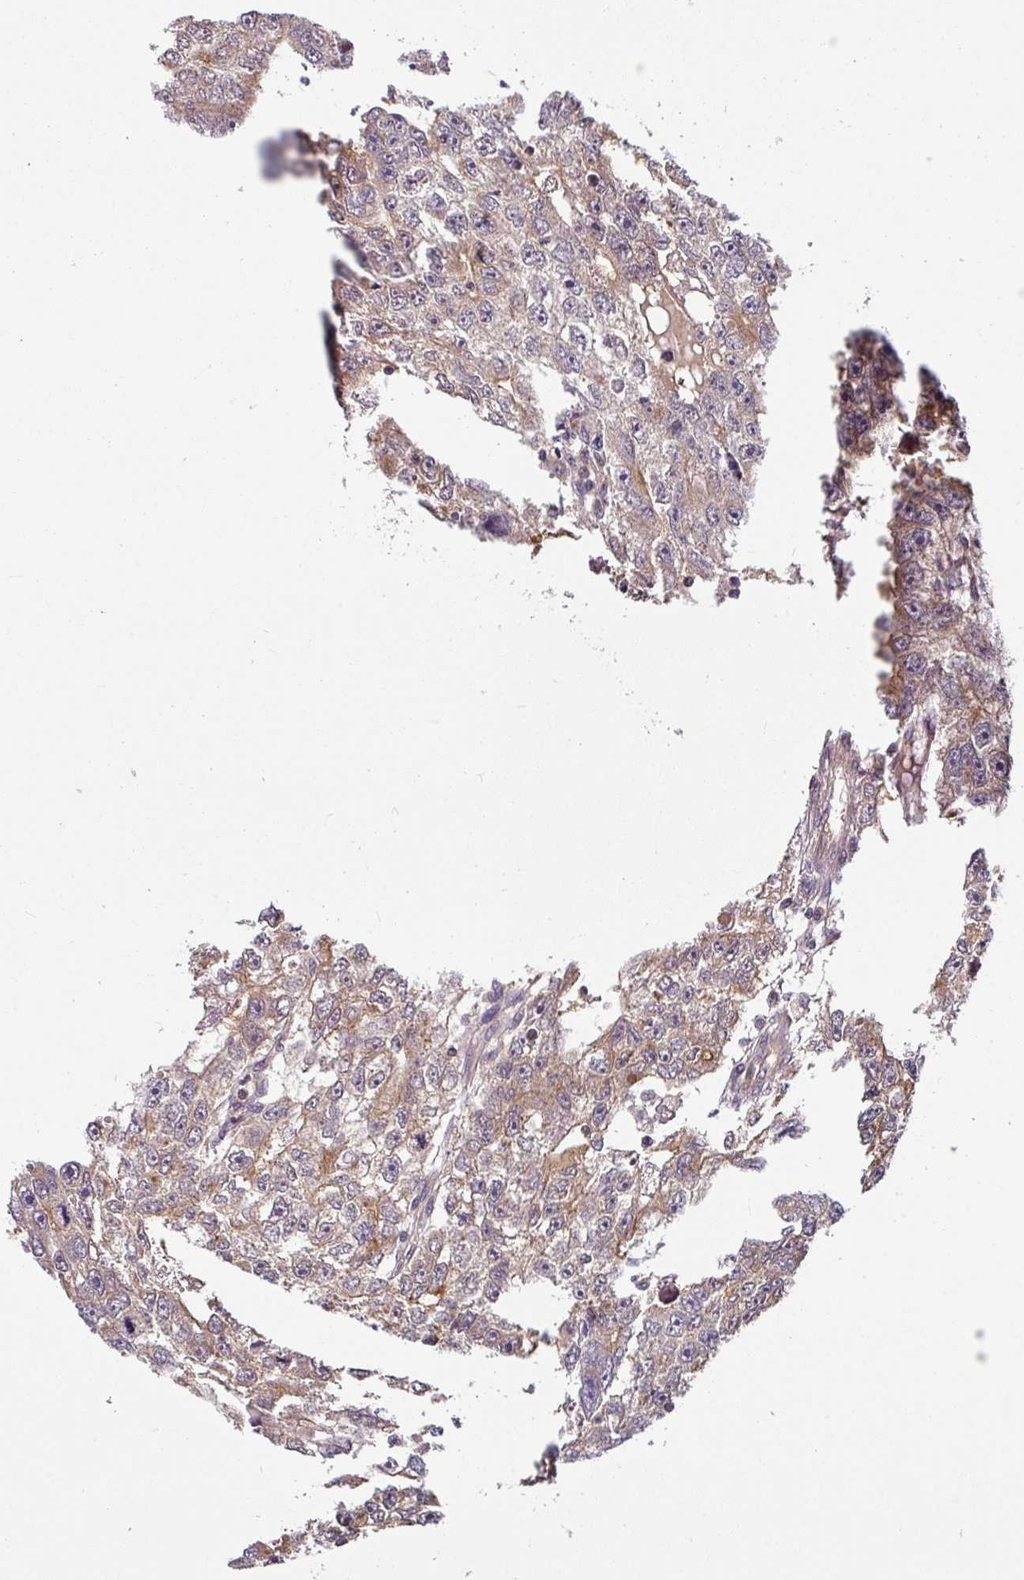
{"staining": {"intensity": "weak", "quantity": "<25%", "location": "cytoplasmic/membranous"}, "tissue": "testis cancer", "cell_type": "Tumor cells", "image_type": "cancer", "snomed": [{"axis": "morphology", "description": "Carcinoma, Embryonal, NOS"}, {"axis": "topography", "description": "Testis"}], "caption": "The immunohistochemistry (IHC) image has no significant expression in tumor cells of testis embryonal carcinoma tissue.", "gene": "SHB", "patient": {"sex": "male", "age": 20}}